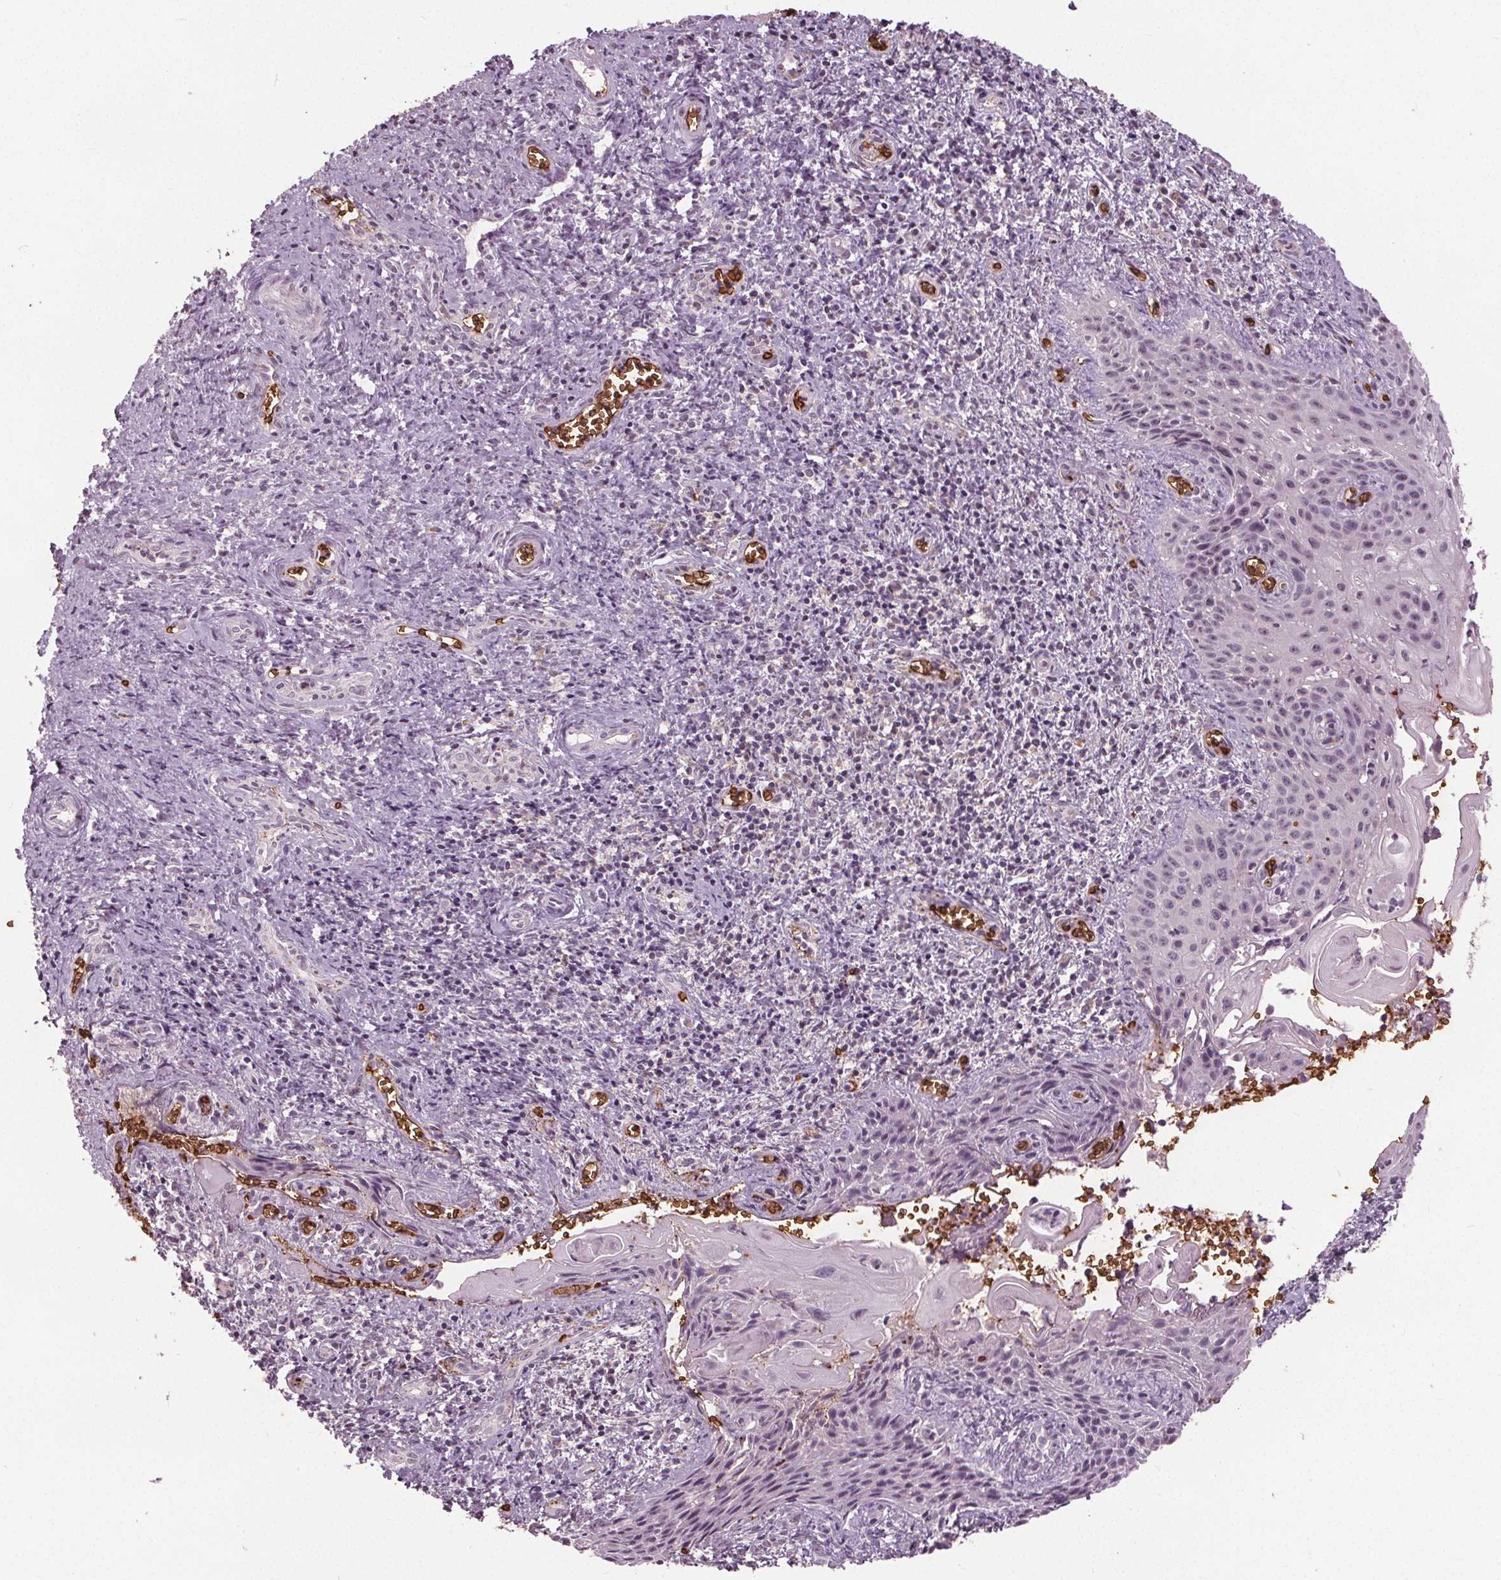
{"staining": {"intensity": "negative", "quantity": "none", "location": "none"}, "tissue": "cervical cancer", "cell_type": "Tumor cells", "image_type": "cancer", "snomed": [{"axis": "morphology", "description": "Squamous cell carcinoma, NOS"}, {"axis": "topography", "description": "Cervix"}], "caption": "Cervical squamous cell carcinoma was stained to show a protein in brown. There is no significant staining in tumor cells.", "gene": "SLC4A1", "patient": {"sex": "female", "age": 30}}